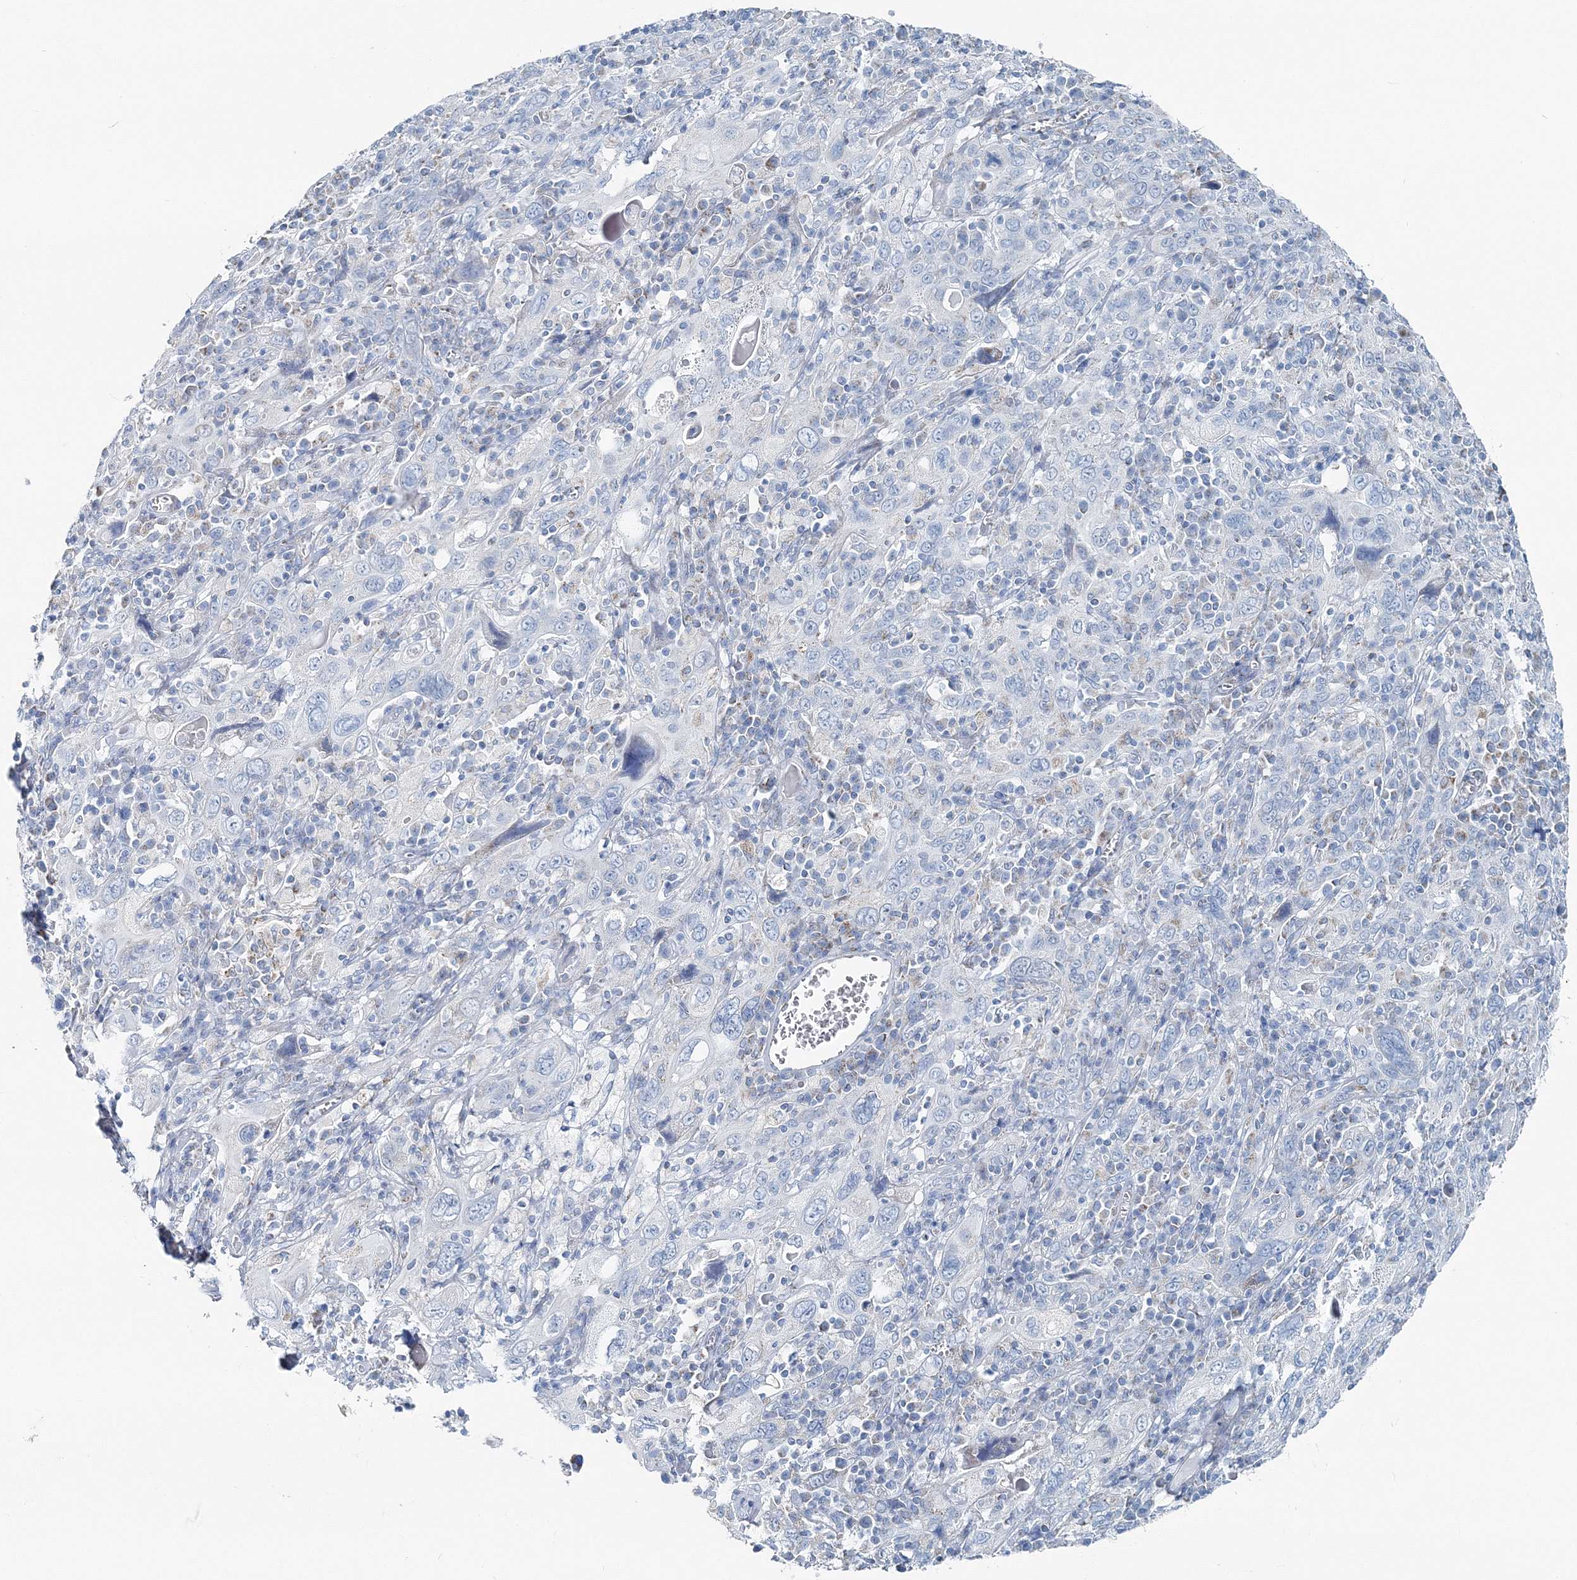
{"staining": {"intensity": "negative", "quantity": "none", "location": "none"}, "tissue": "cervical cancer", "cell_type": "Tumor cells", "image_type": "cancer", "snomed": [{"axis": "morphology", "description": "Squamous cell carcinoma, NOS"}, {"axis": "topography", "description": "Cervix"}], "caption": "Tumor cells show no significant protein positivity in cervical cancer. (Immunohistochemistry, brightfield microscopy, high magnification).", "gene": "GABARAPL2", "patient": {"sex": "female", "age": 46}}